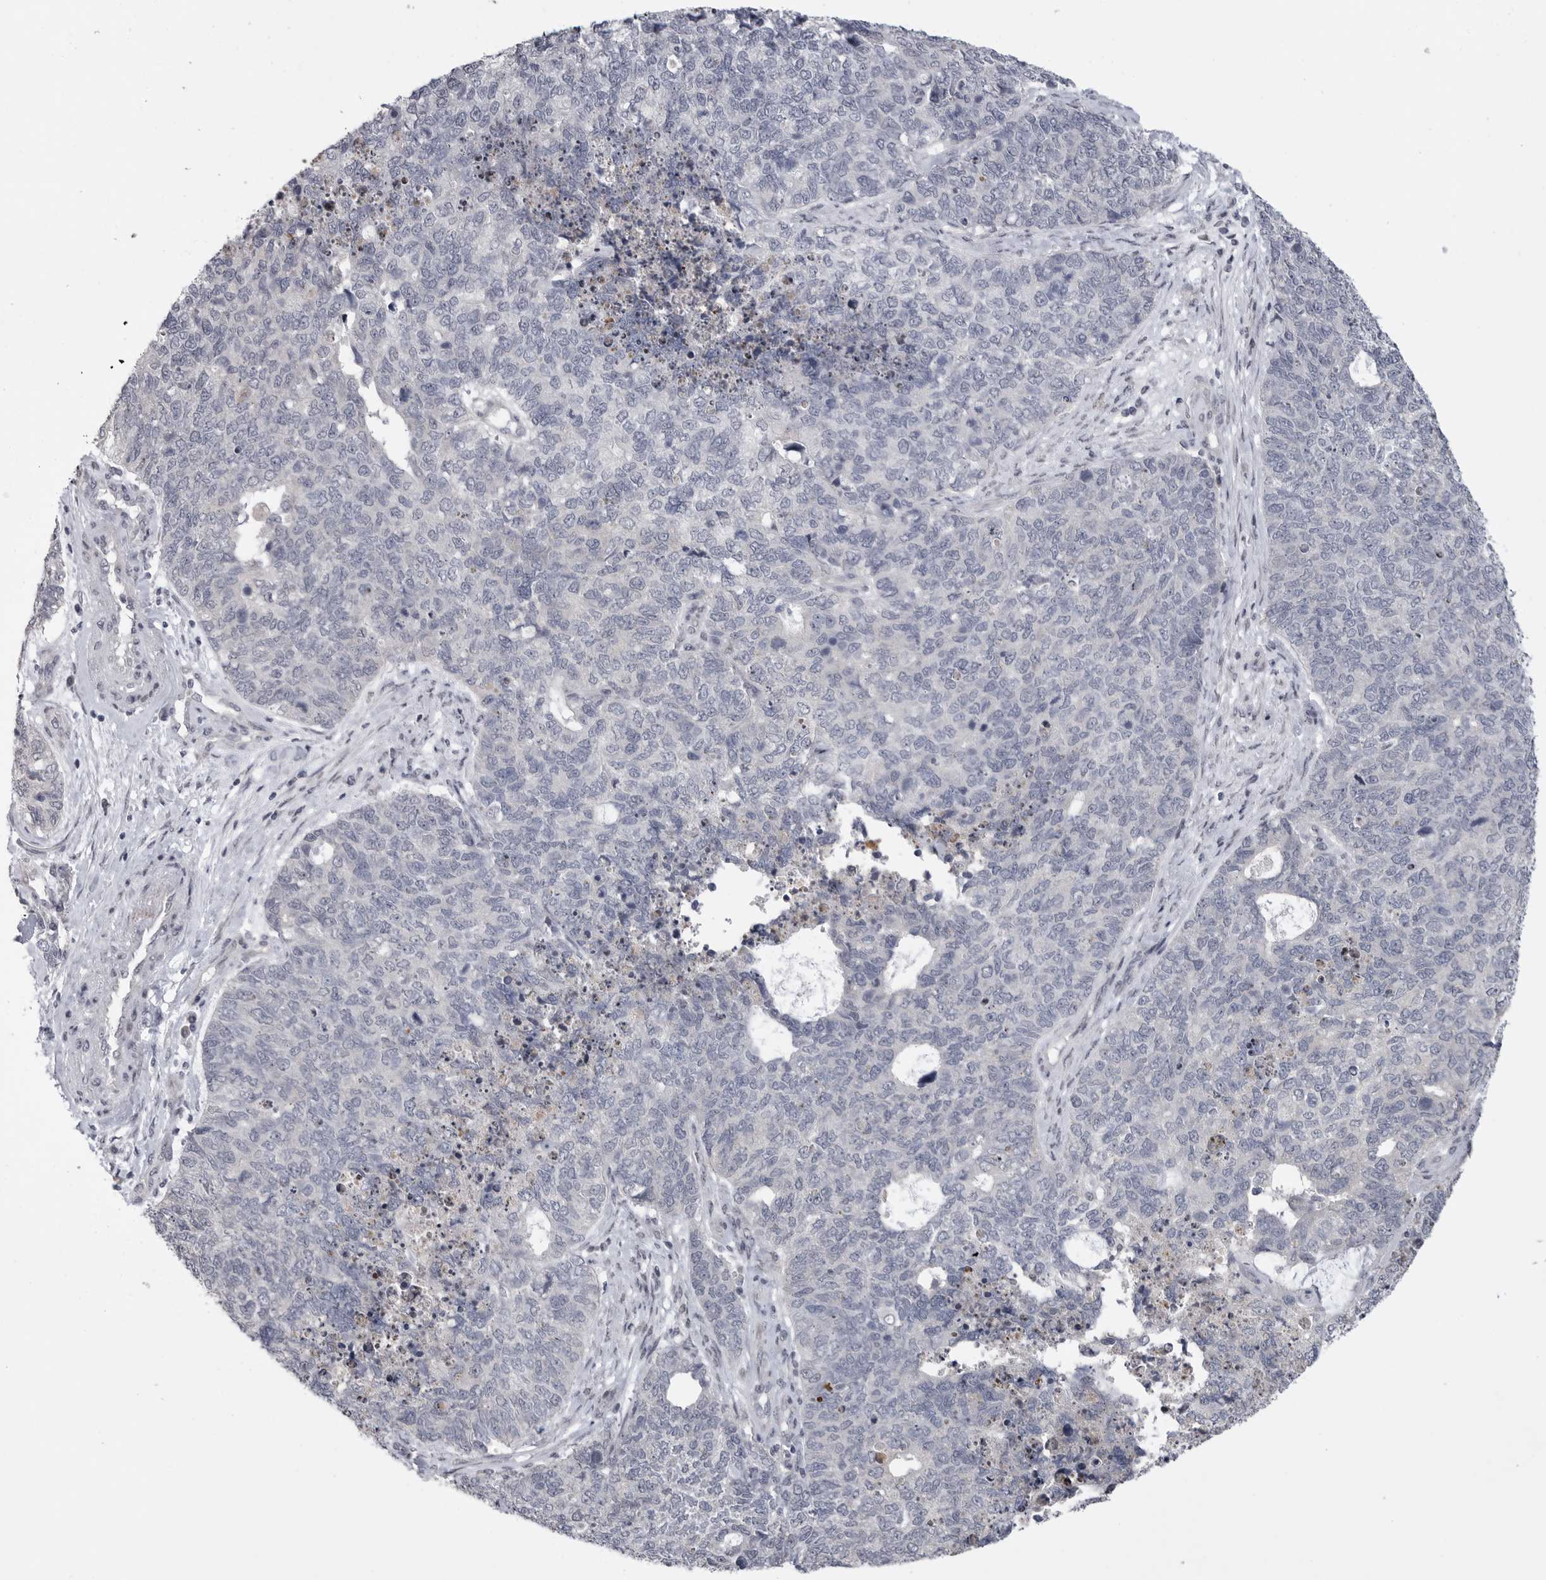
{"staining": {"intensity": "negative", "quantity": "none", "location": "none"}, "tissue": "cervical cancer", "cell_type": "Tumor cells", "image_type": "cancer", "snomed": [{"axis": "morphology", "description": "Squamous cell carcinoma, NOS"}, {"axis": "topography", "description": "Cervix"}], "caption": "Image shows no significant protein expression in tumor cells of squamous cell carcinoma (cervical).", "gene": "FBXO43", "patient": {"sex": "female", "age": 63}}